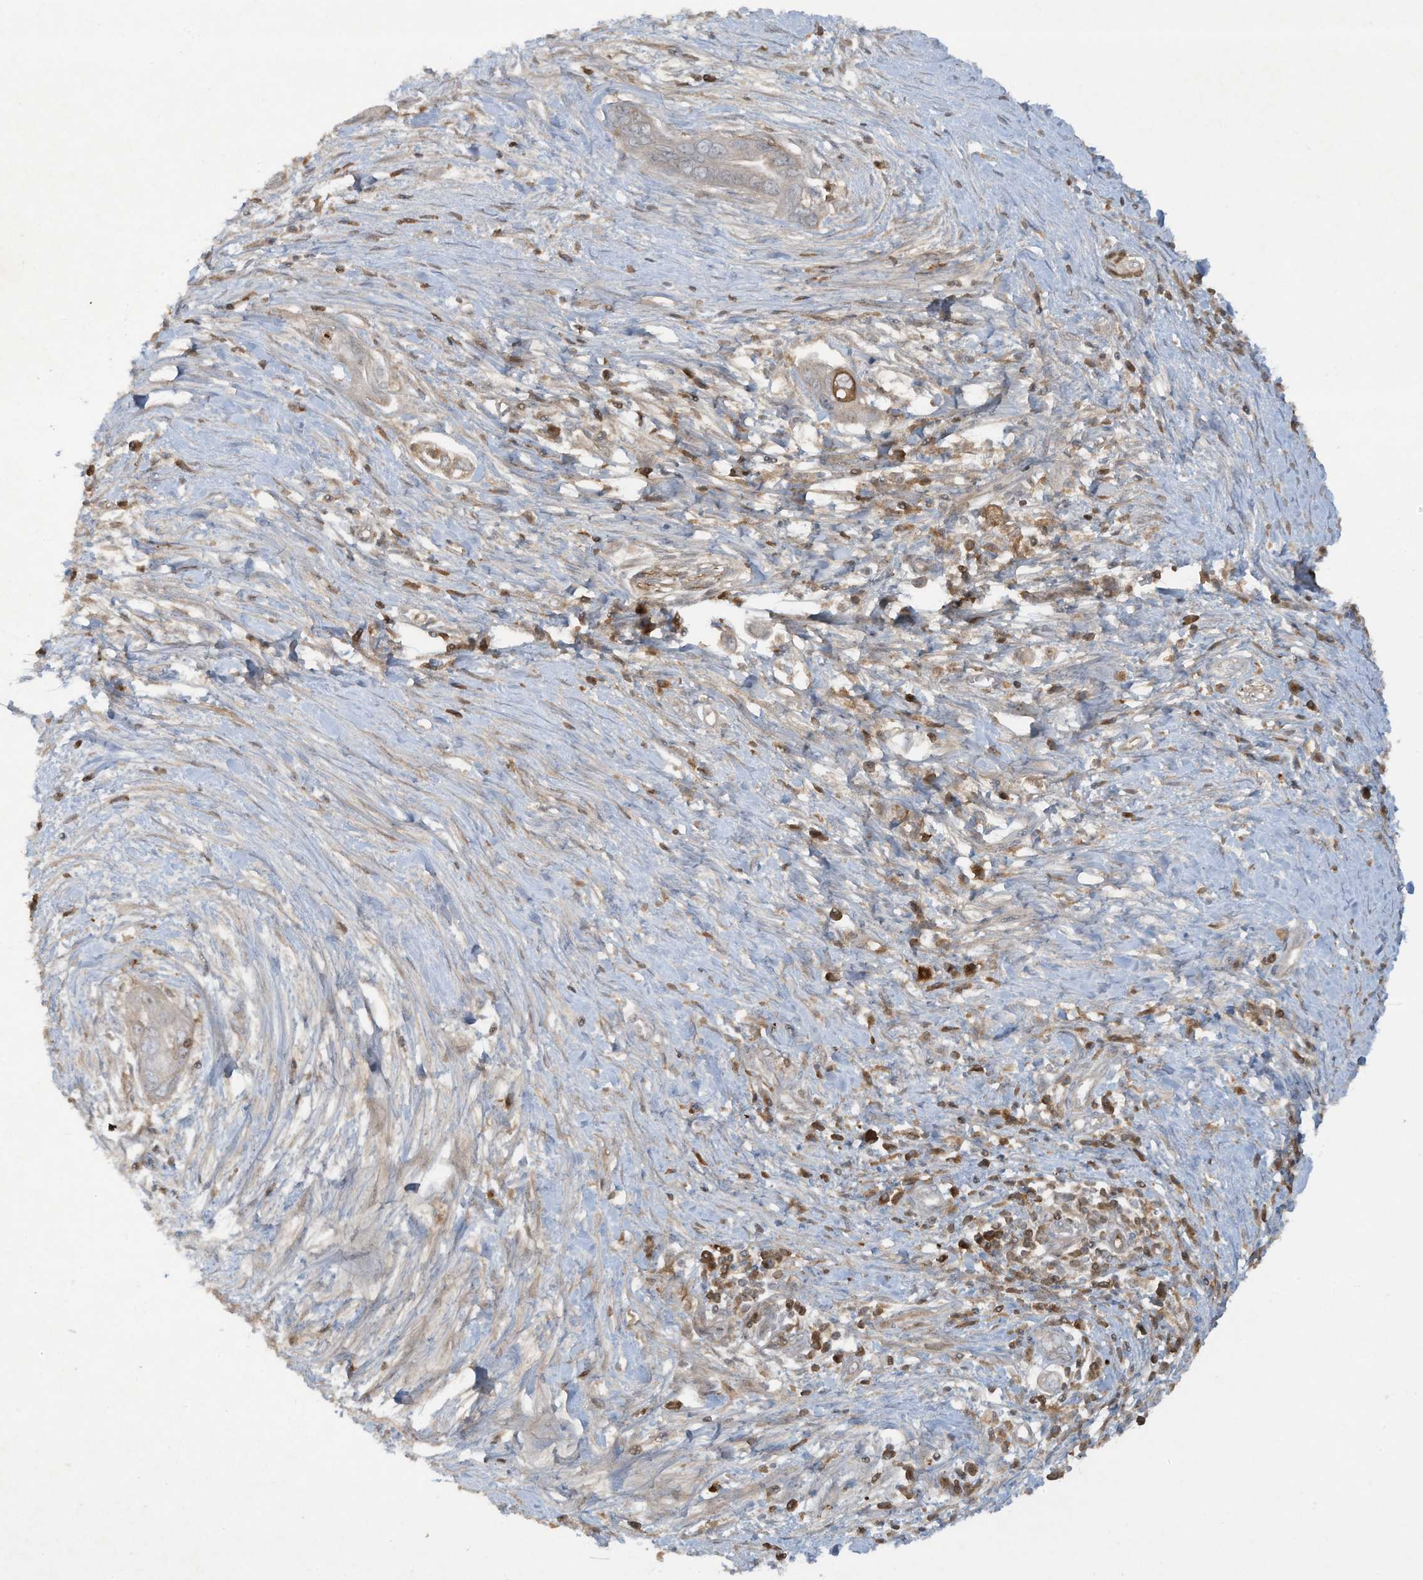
{"staining": {"intensity": "weak", "quantity": "<25%", "location": "cytoplasmic/membranous"}, "tissue": "pancreatic cancer", "cell_type": "Tumor cells", "image_type": "cancer", "snomed": [{"axis": "morphology", "description": "Adenocarcinoma, NOS"}, {"axis": "topography", "description": "Pancreas"}], "caption": "Image shows no significant protein staining in tumor cells of pancreatic cancer.", "gene": "FETUB", "patient": {"sex": "male", "age": 75}}